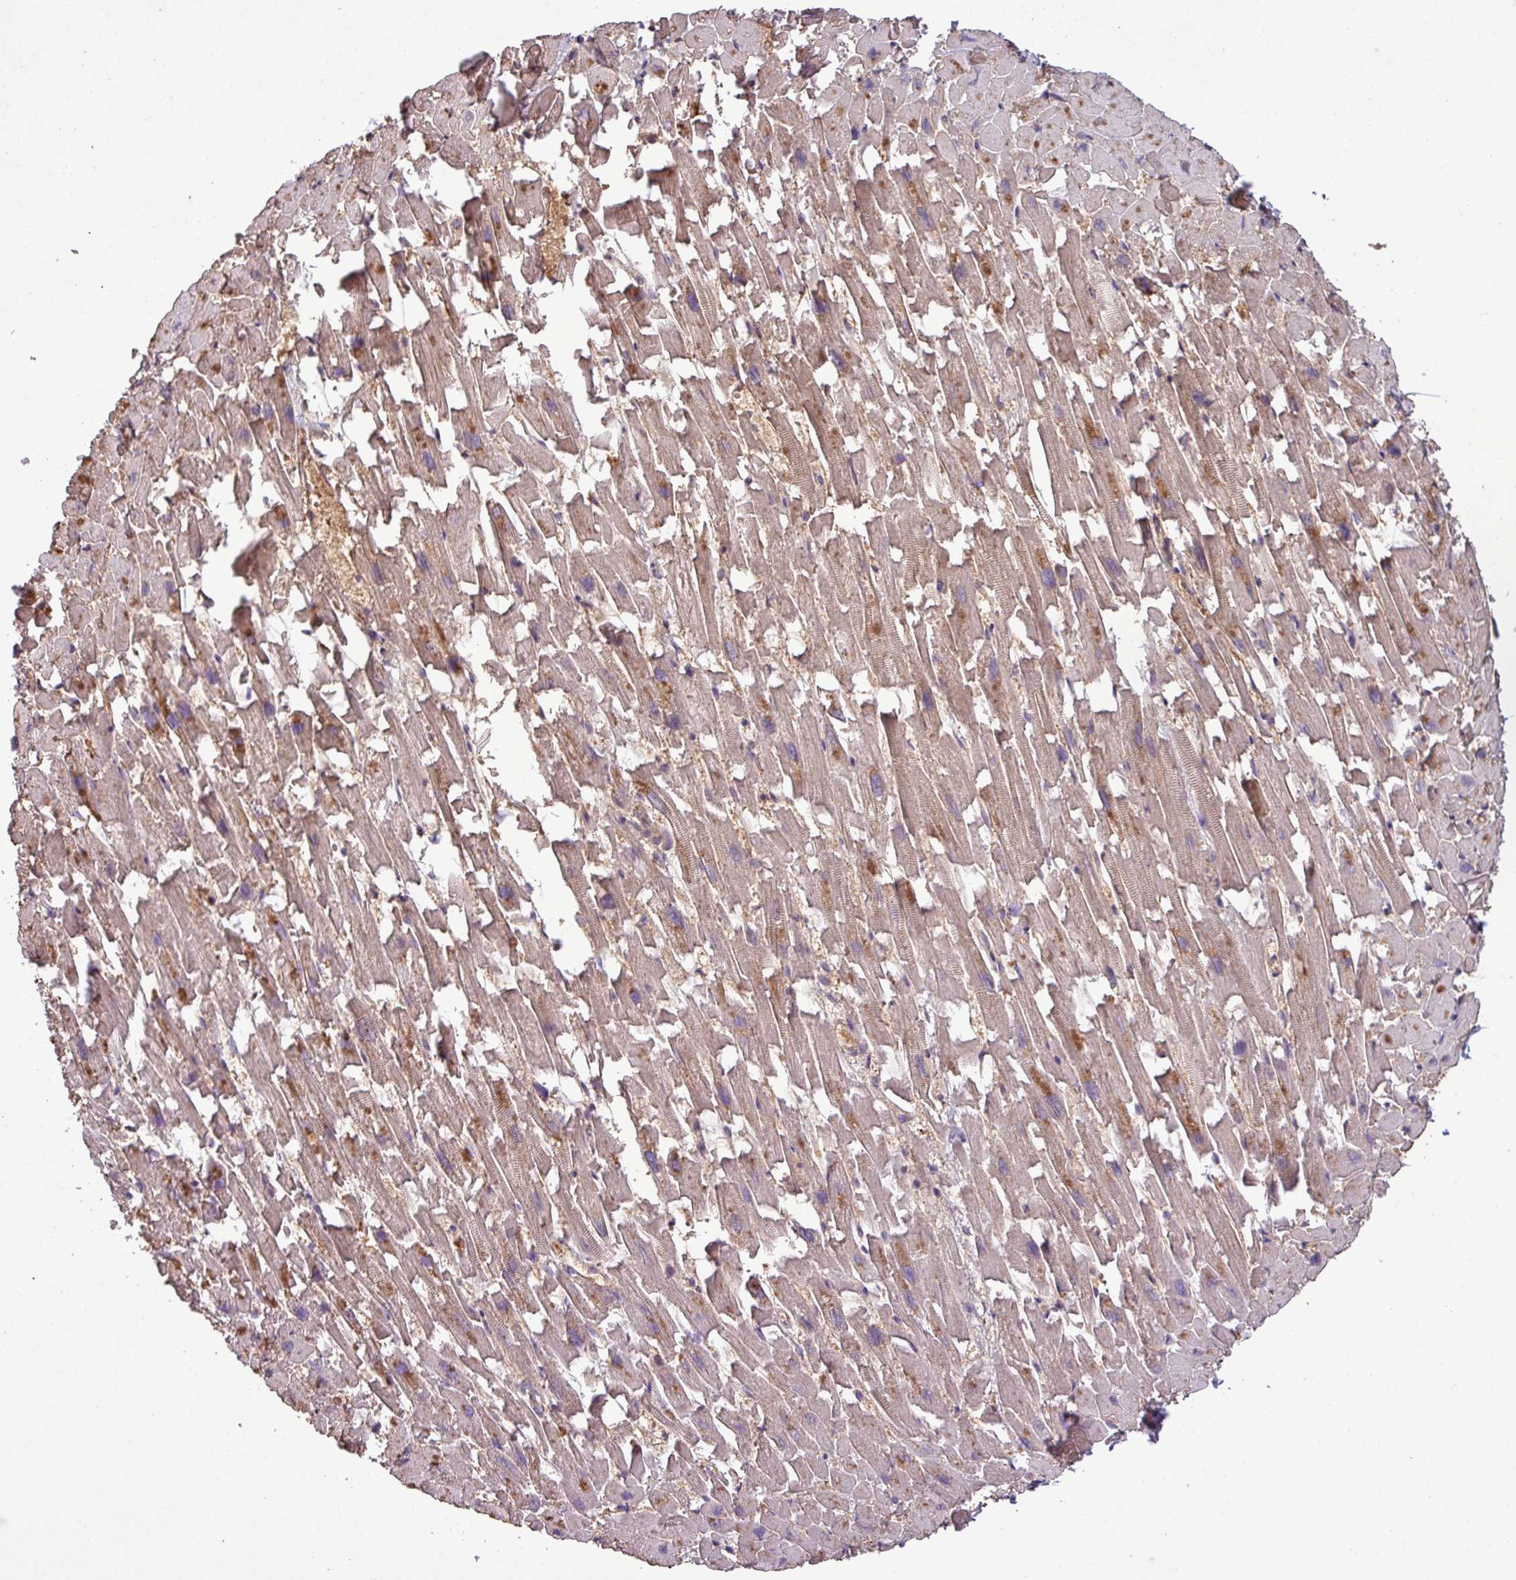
{"staining": {"intensity": "moderate", "quantity": "25%-75%", "location": "cytoplasmic/membranous"}, "tissue": "heart muscle", "cell_type": "Cardiomyocytes", "image_type": "normal", "snomed": [{"axis": "morphology", "description": "Normal tissue, NOS"}, {"axis": "topography", "description": "Heart"}], "caption": "Immunohistochemical staining of unremarkable heart muscle exhibits 25%-75% levels of moderate cytoplasmic/membranous protein positivity in about 25%-75% of cardiomyocytes. (IHC, brightfield microscopy, high magnification).", "gene": "SIRPB2", "patient": {"sex": "female", "age": 64}}